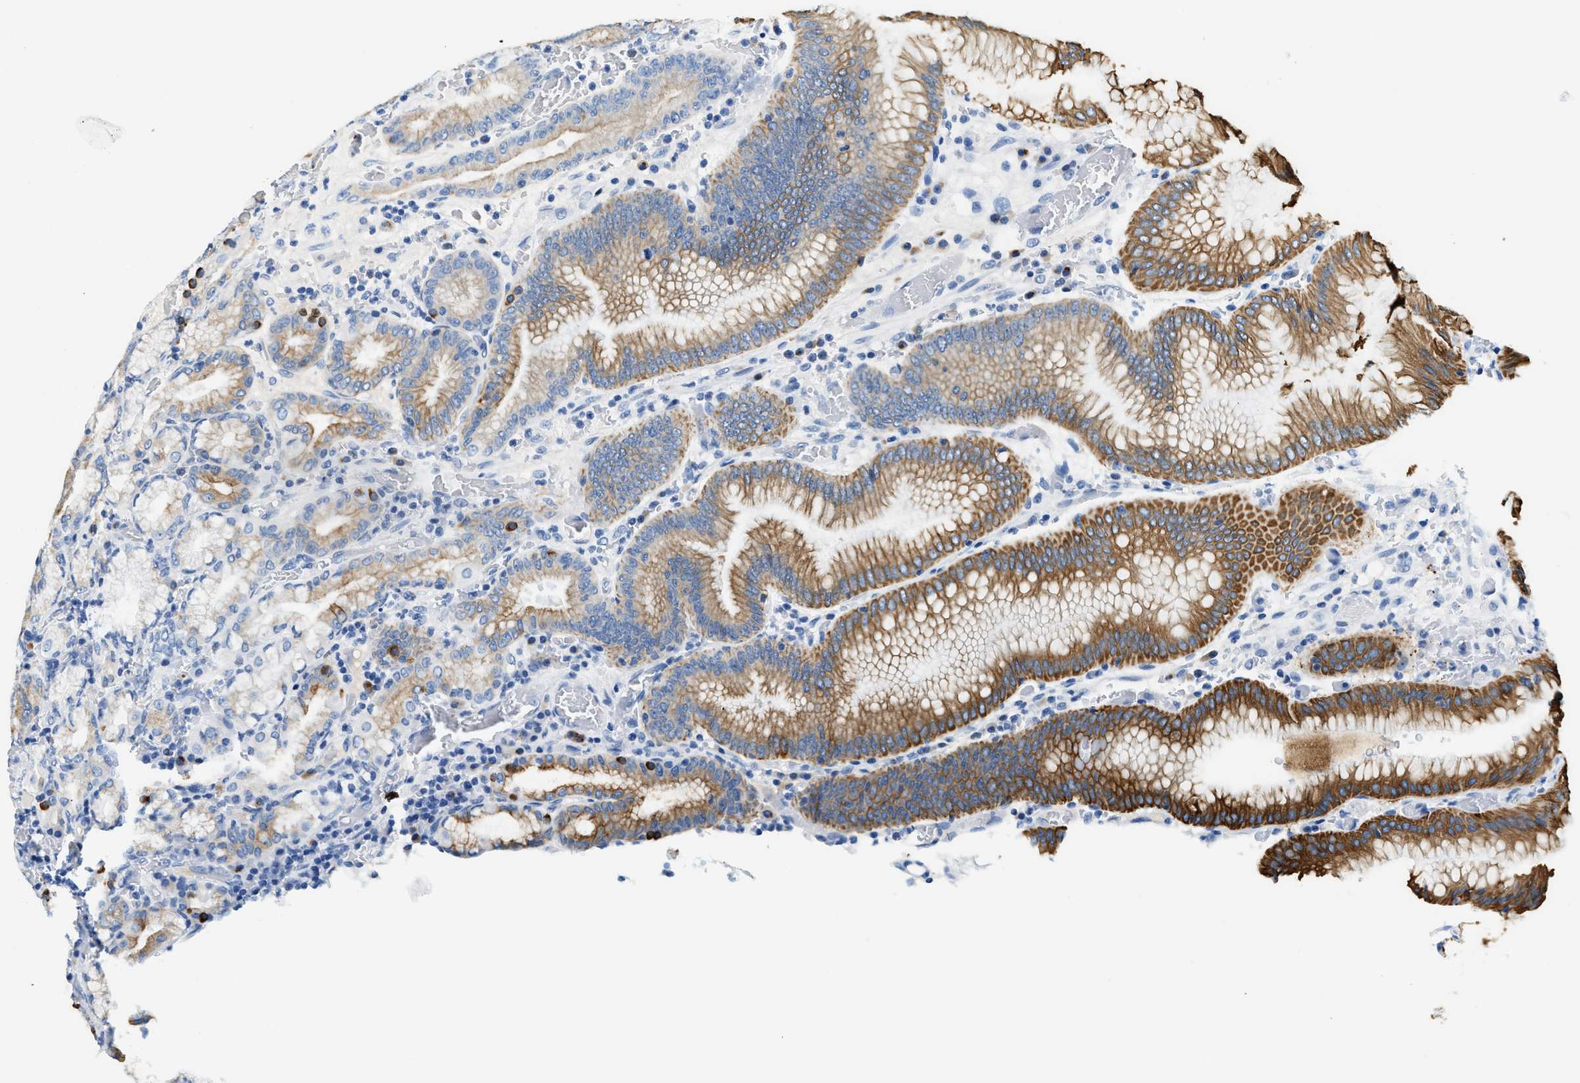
{"staining": {"intensity": "moderate", "quantity": "25%-75%", "location": "cytoplasmic/membranous"}, "tissue": "stomach", "cell_type": "Glandular cells", "image_type": "normal", "snomed": [{"axis": "morphology", "description": "Normal tissue, NOS"}, {"axis": "morphology", "description": "Carcinoid, malignant, NOS"}, {"axis": "topography", "description": "Stomach, upper"}], "caption": "Unremarkable stomach was stained to show a protein in brown. There is medium levels of moderate cytoplasmic/membranous positivity in about 25%-75% of glandular cells.", "gene": "STXBP2", "patient": {"sex": "male", "age": 39}}